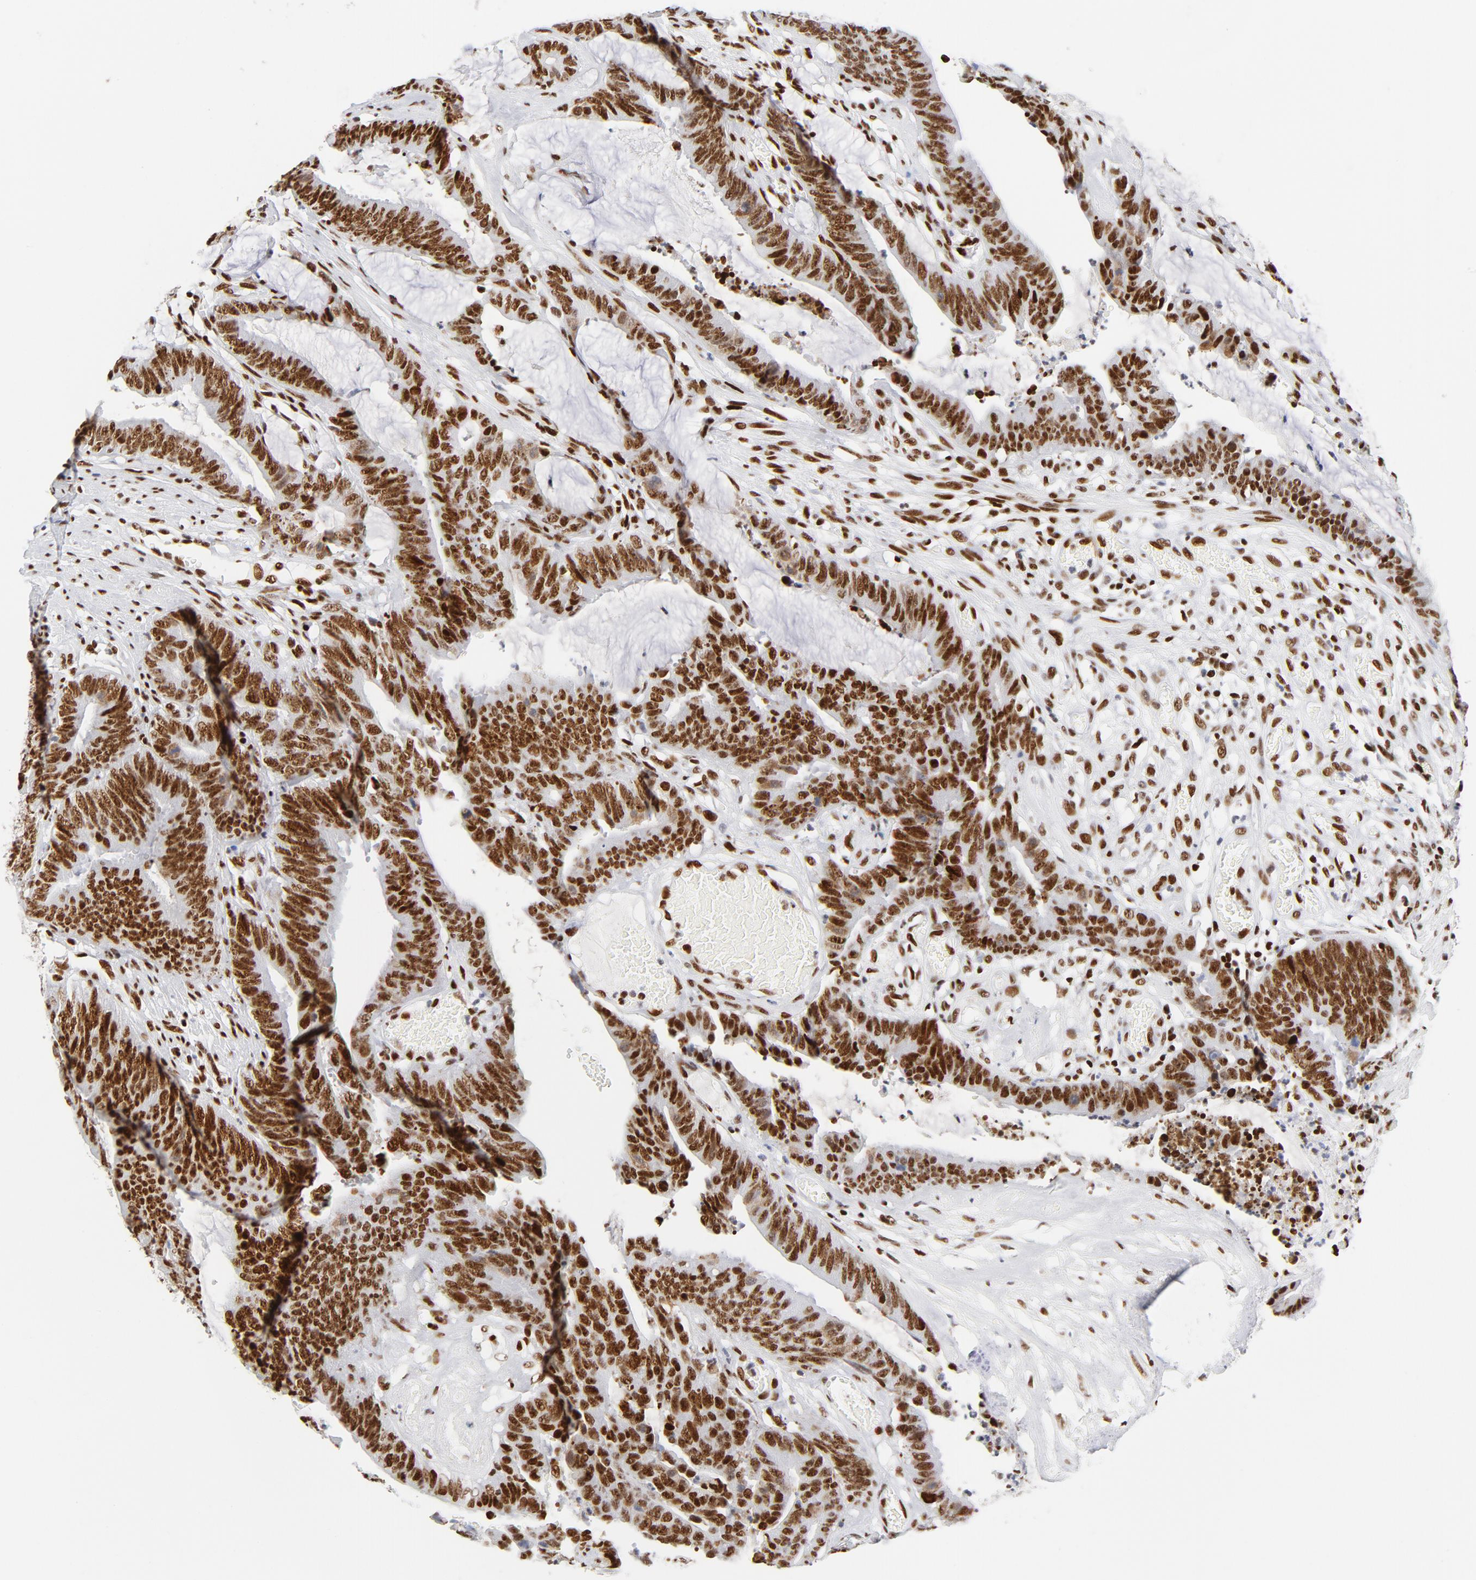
{"staining": {"intensity": "strong", "quantity": ">75%", "location": "nuclear"}, "tissue": "colorectal cancer", "cell_type": "Tumor cells", "image_type": "cancer", "snomed": [{"axis": "morphology", "description": "Adenocarcinoma, NOS"}, {"axis": "topography", "description": "Rectum"}], "caption": "Immunohistochemistry (IHC) (DAB (3,3'-diaminobenzidine)) staining of human colorectal cancer (adenocarcinoma) exhibits strong nuclear protein expression in approximately >75% of tumor cells. The protein is shown in brown color, while the nuclei are stained blue.", "gene": "XRCC5", "patient": {"sex": "female", "age": 66}}